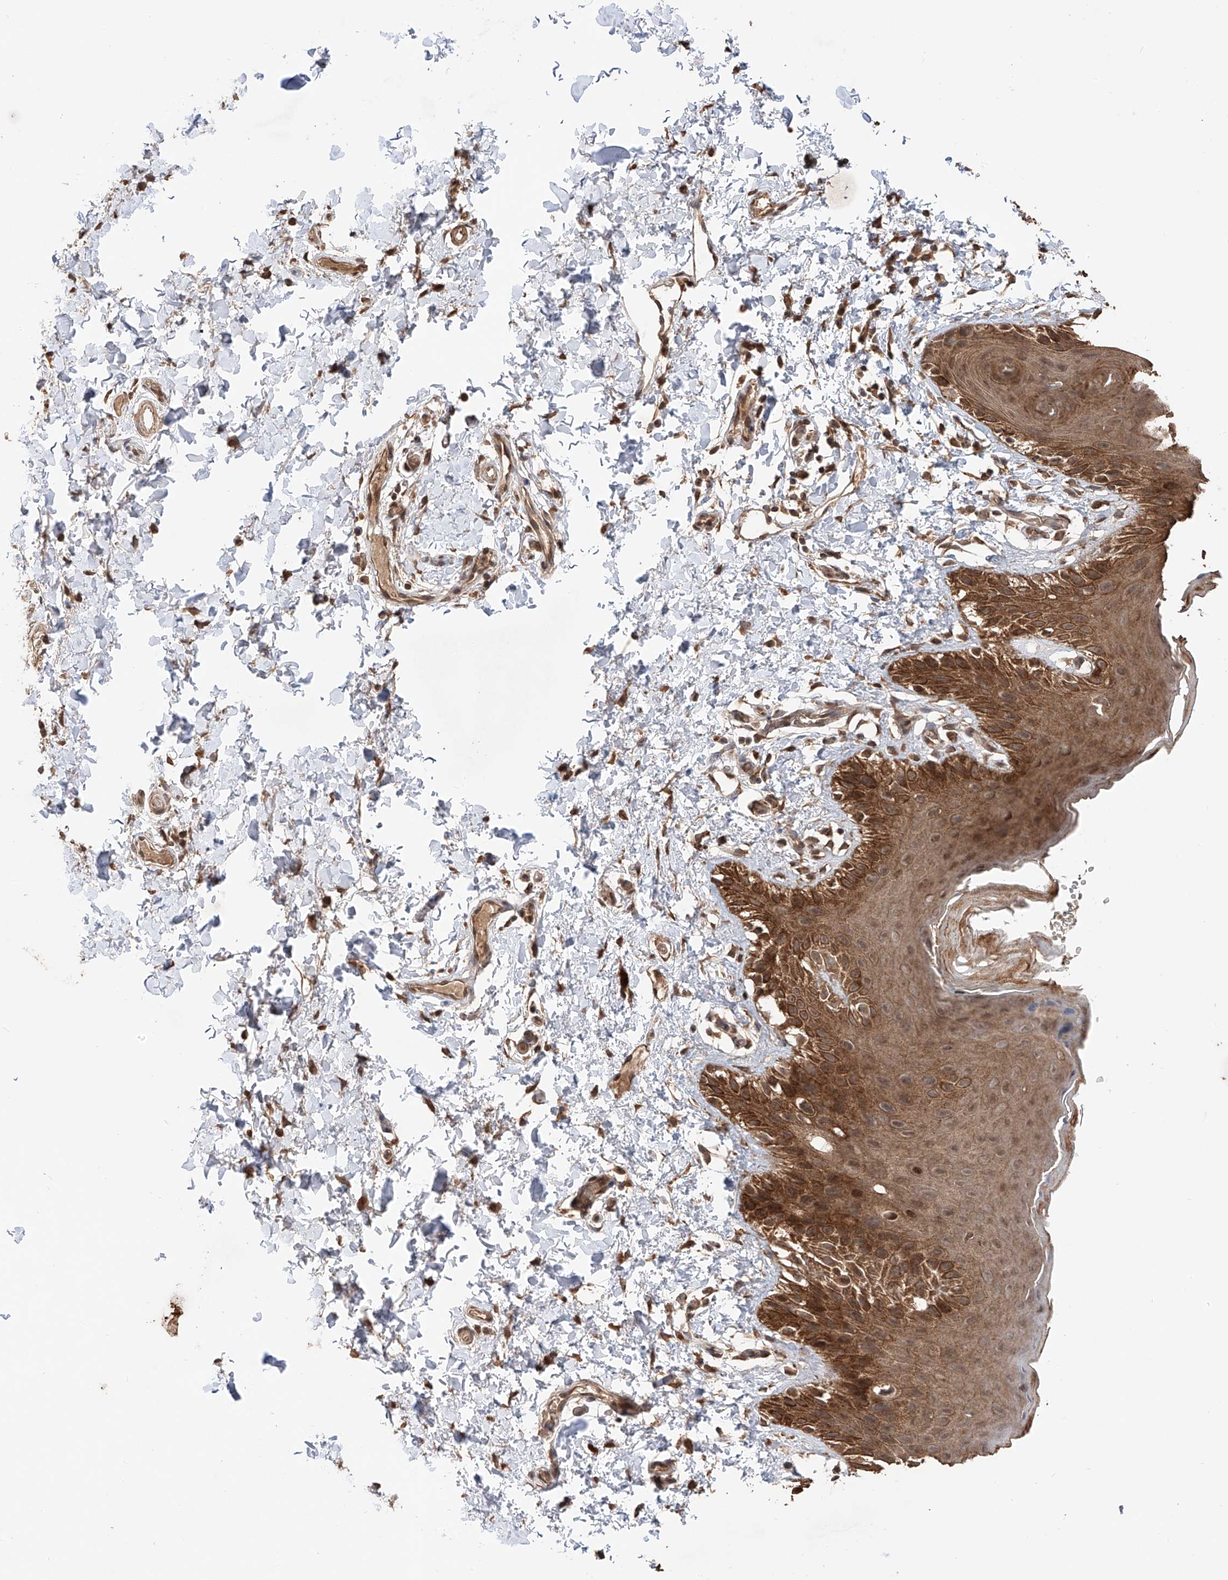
{"staining": {"intensity": "strong", "quantity": ">75%", "location": "cytoplasmic/membranous"}, "tissue": "skin", "cell_type": "Epidermal cells", "image_type": "normal", "snomed": [{"axis": "morphology", "description": "Normal tissue, NOS"}, {"axis": "topography", "description": "Anal"}], "caption": "Normal skin was stained to show a protein in brown. There is high levels of strong cytoplasmic/membranous expression in about >75% of epidermal cells. (DAB (3,3'-diaminobenzidine) IHC, brown staining for protein, blue staining for nuclei).", "gene": "FAM135A", "patient": {"sex": "male", "age": 44}}